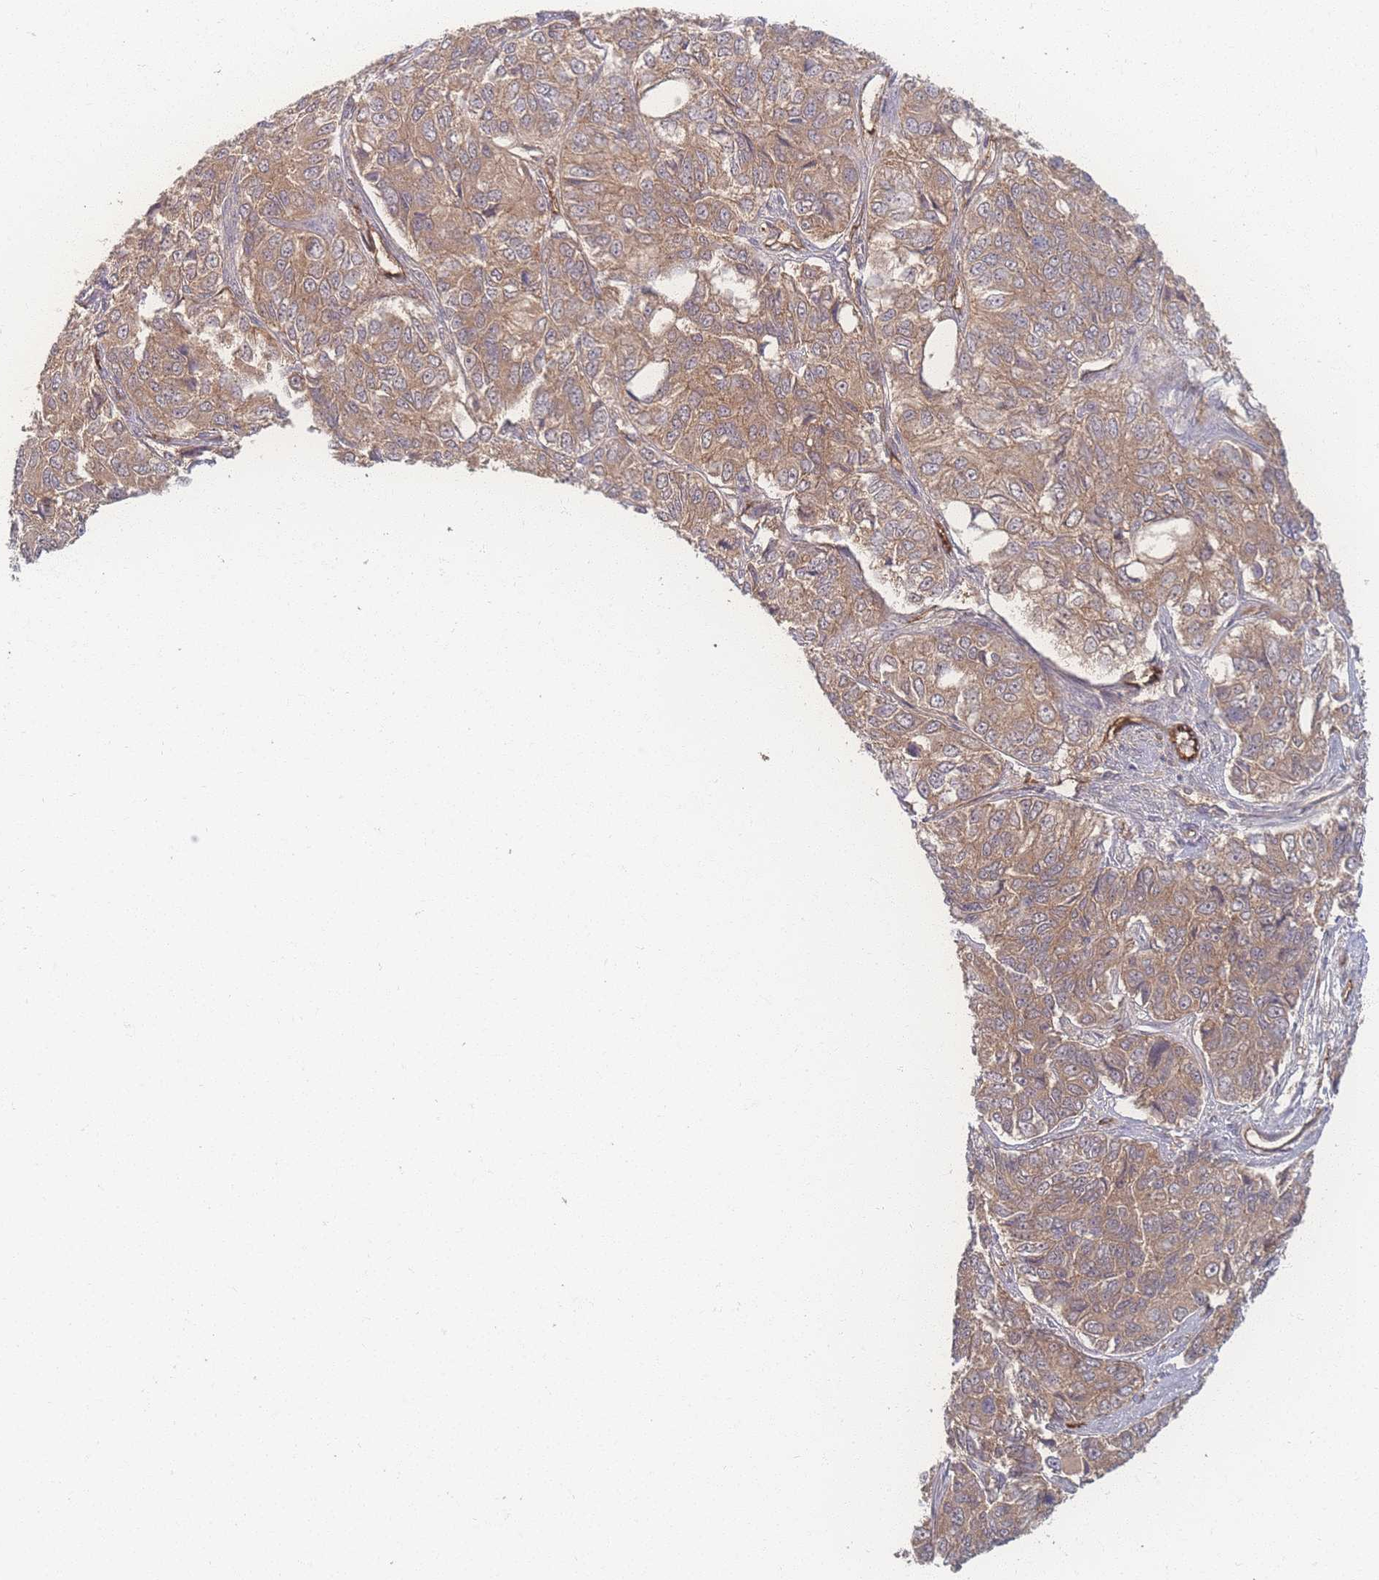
{"staining": {"intensity": "moderate", "quantity": ">75%", "location": "cytoplasmic/membranous"}, "tissue": "ovarian cancer", "cell_type": "Tumor cells", "image_type": "cancer", "snomed": [{"axis": "morphology", "description": "Carcinoma, endometroid"}, {"axis": "topography", "description": "Ovary"}], "caption": "This is a photomicrograph of immunohistochemistry (IHC) staining of ovarian endometroid carcinoma, which shows moderate expression in the cytoplasmic/membranous of tumor cells.", "gene": "INSR", "patient": {"sex": "female", "age": 51}}